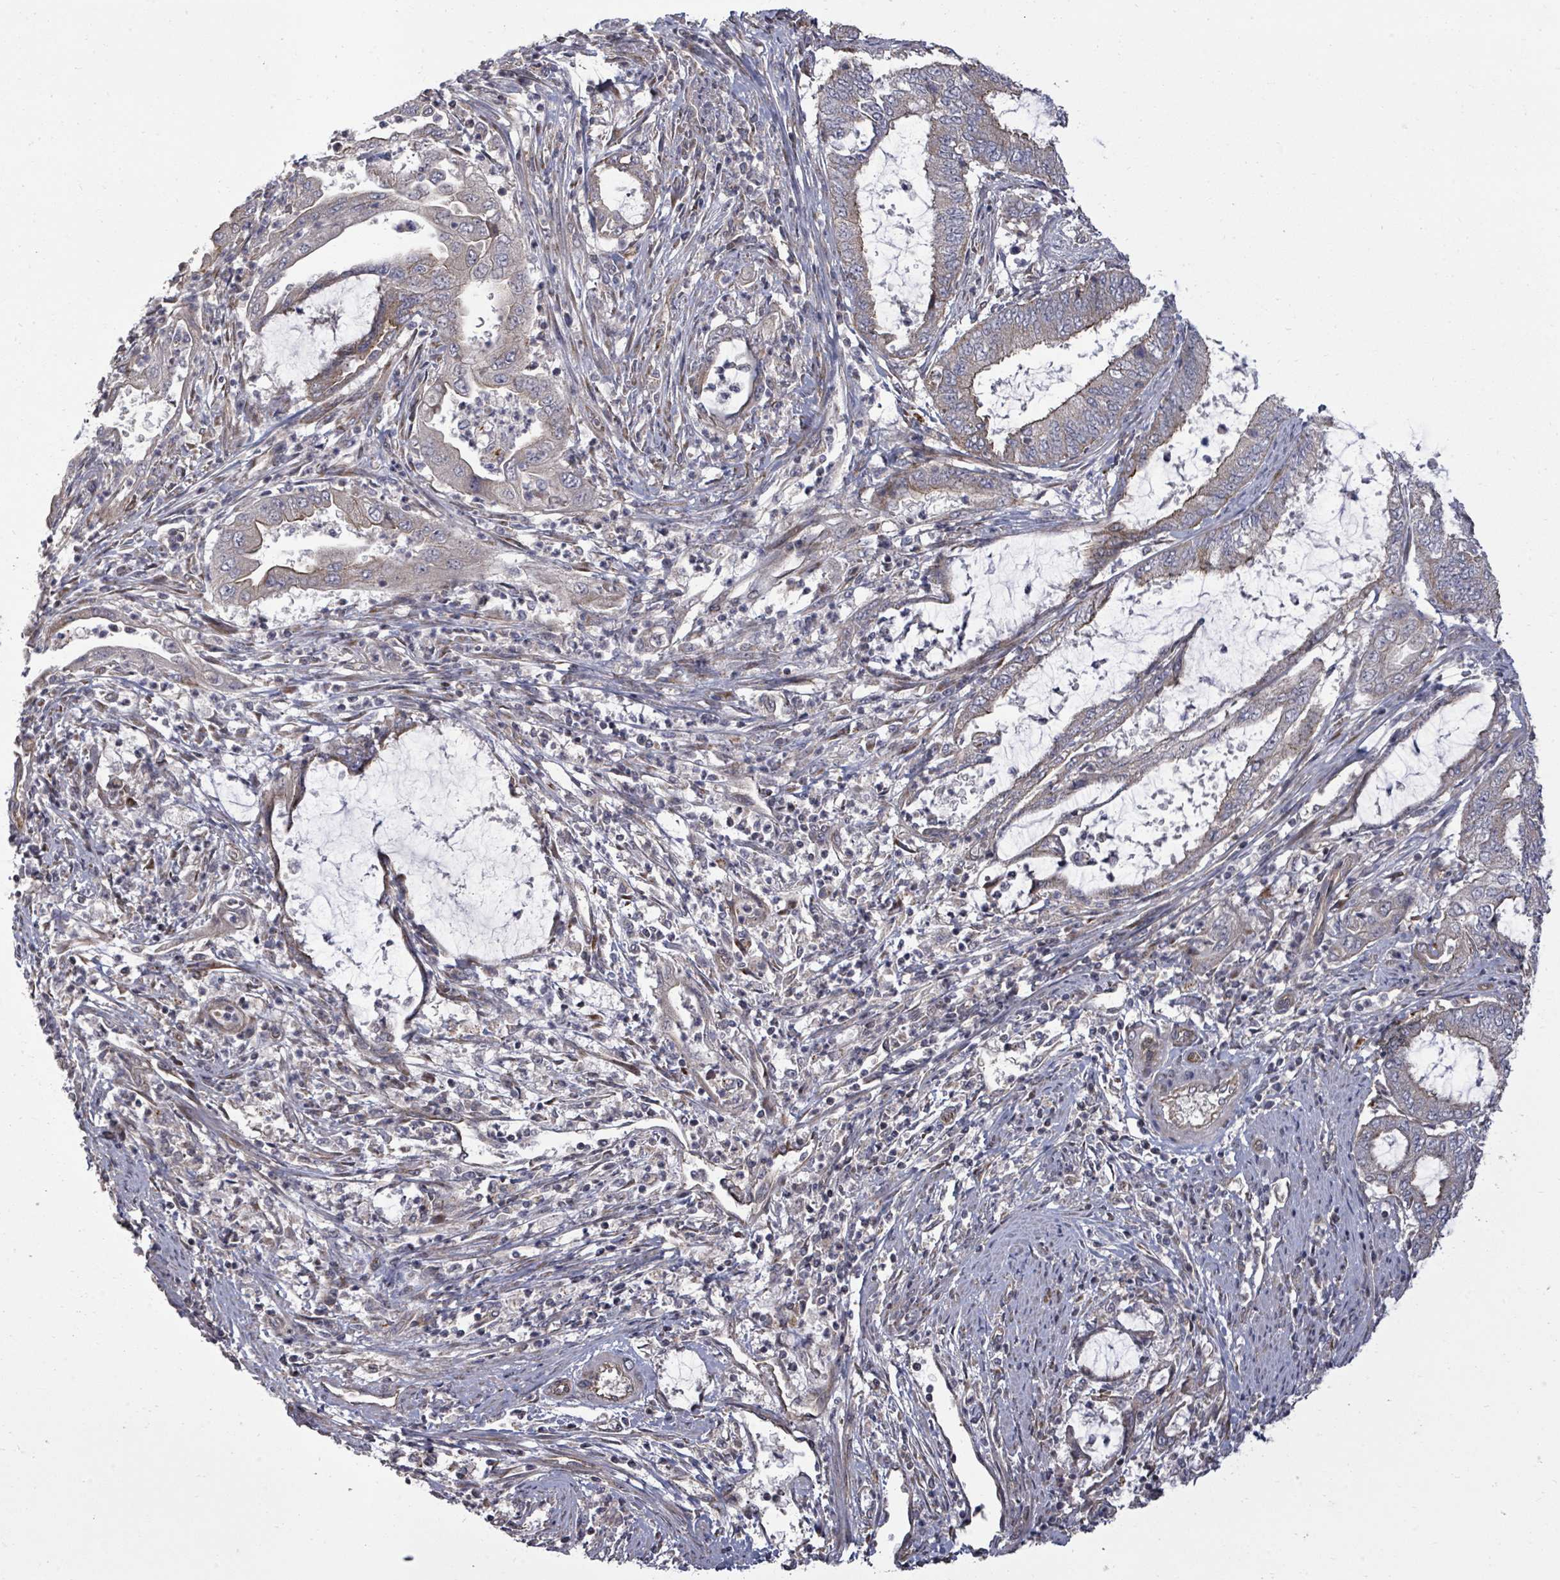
{"staining": {"intensity": "moderate", "quantity": "<25%", "location": "cytoplasmic/membranous"}, "tissue": "endometrial cancer", "cell_type": "Tumor cells", "image_type": "cancer", "snomed": [{"axis": "morphology", "description": "Adenocarcinoma, NOS"}, {"axis": "topography", "description": "Endometrium"}], "caption": "Immunohistochemistry (IHC) (DAB (3,3'-diaminobenzidine)) staining of endometrial adenocarcinoma displays moderate cytoplasmic/membranous protein expression in about <25% of tumor cells.", "gene": "KRTAP27-1", "patient": {"sex": "female", "age": 51}}